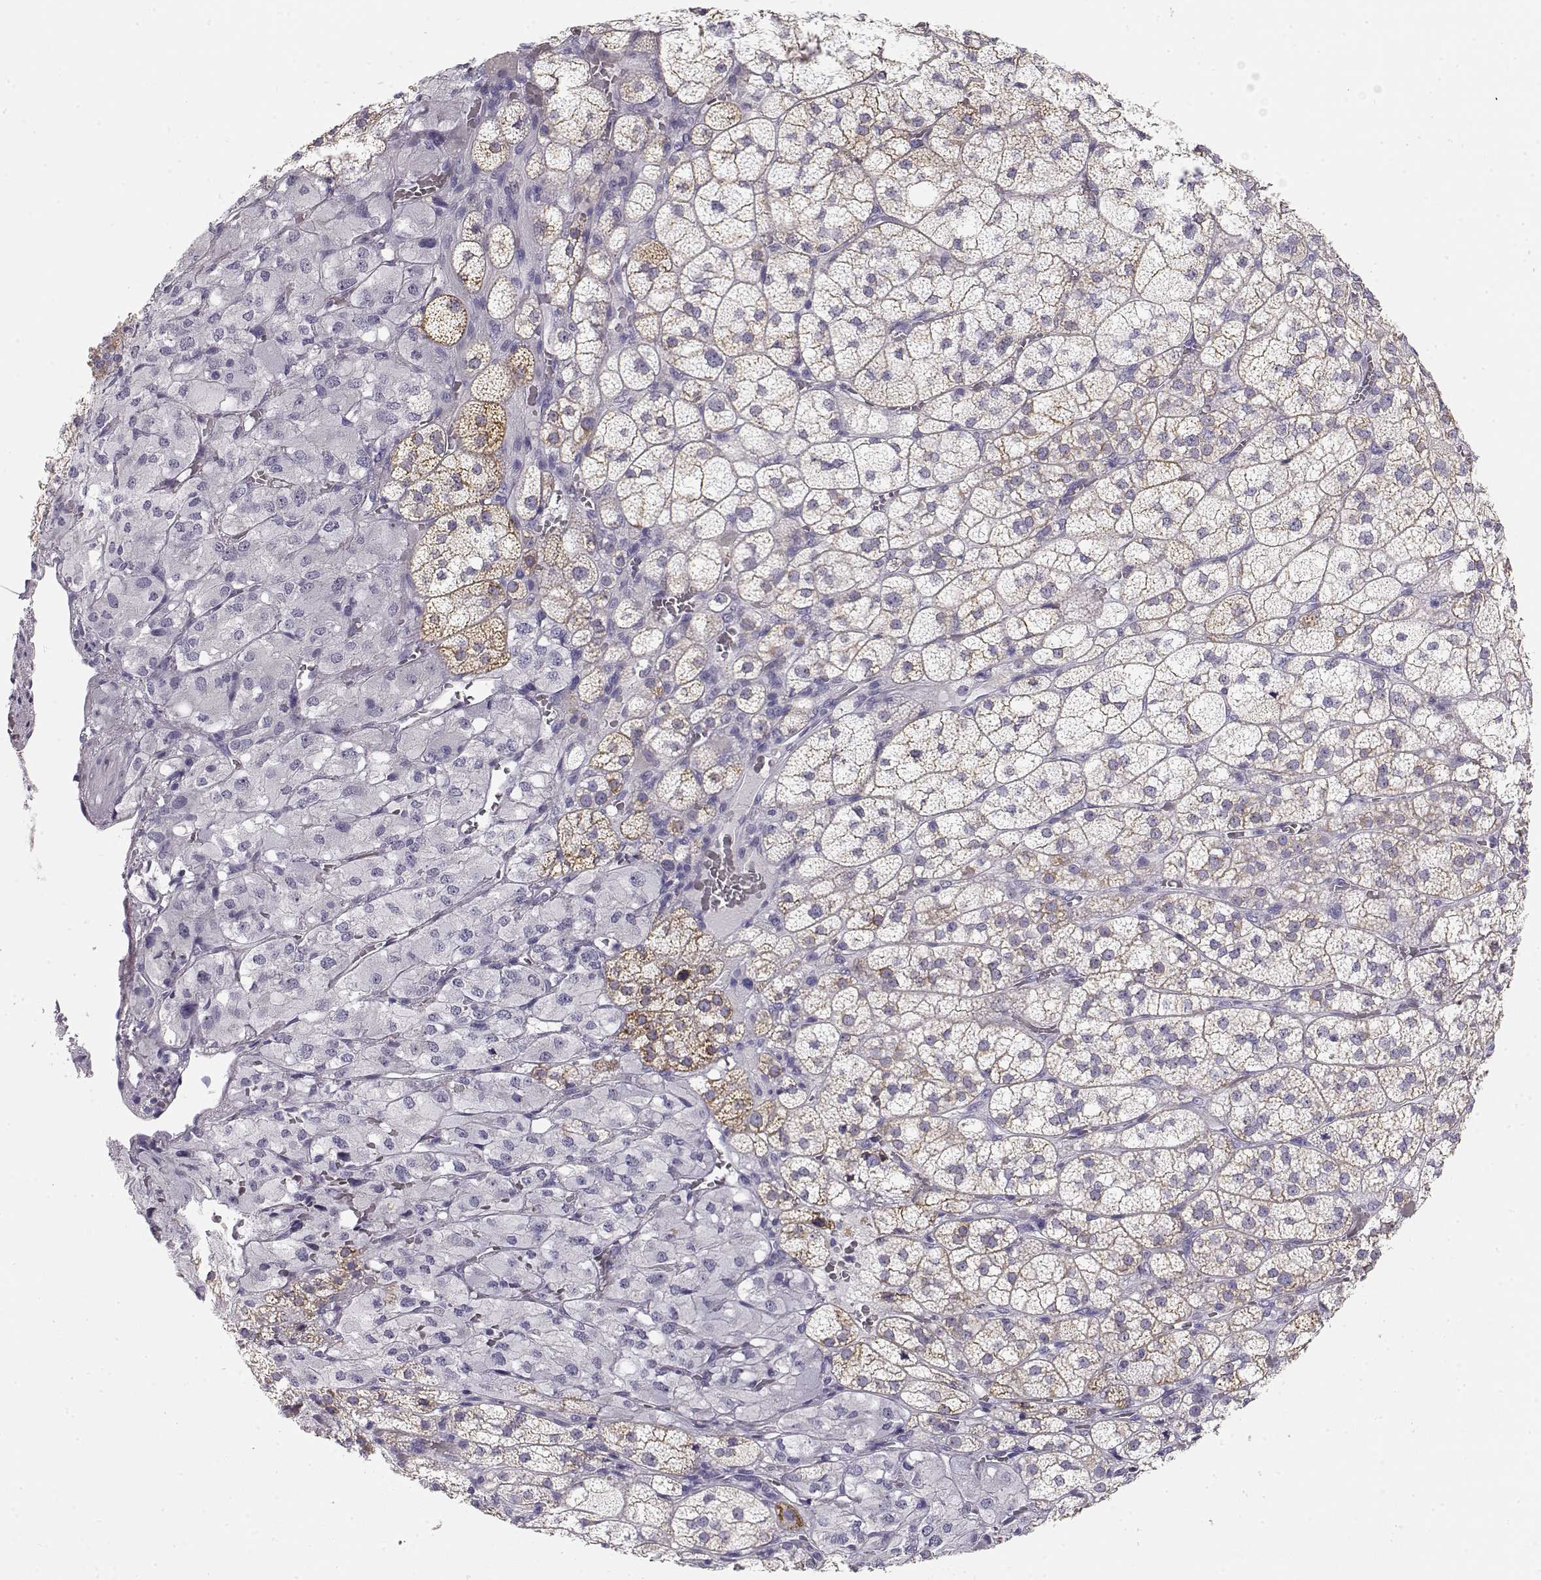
{"staining": {"intensity": "moderate", "quantity": "<25%", "location": "cytoplasmic/membranous"}, "tissue": "adrenal gland", "cell_type": "Glandular cells", "image_type": "normal", "snomed": [{"axis": "morphology", "description": "Normal tissue, NOS"}, {"axis": "topography", "description": "Adrenal gland"}], "caption": "Adrenal gland stained with immunohistochemistry (IHC) shows moderate cytoplasmic/membranous staining in about <25% of glandular cells.", "gene": "NUTM1", "patient": {"sex": "female", "age": 60}}